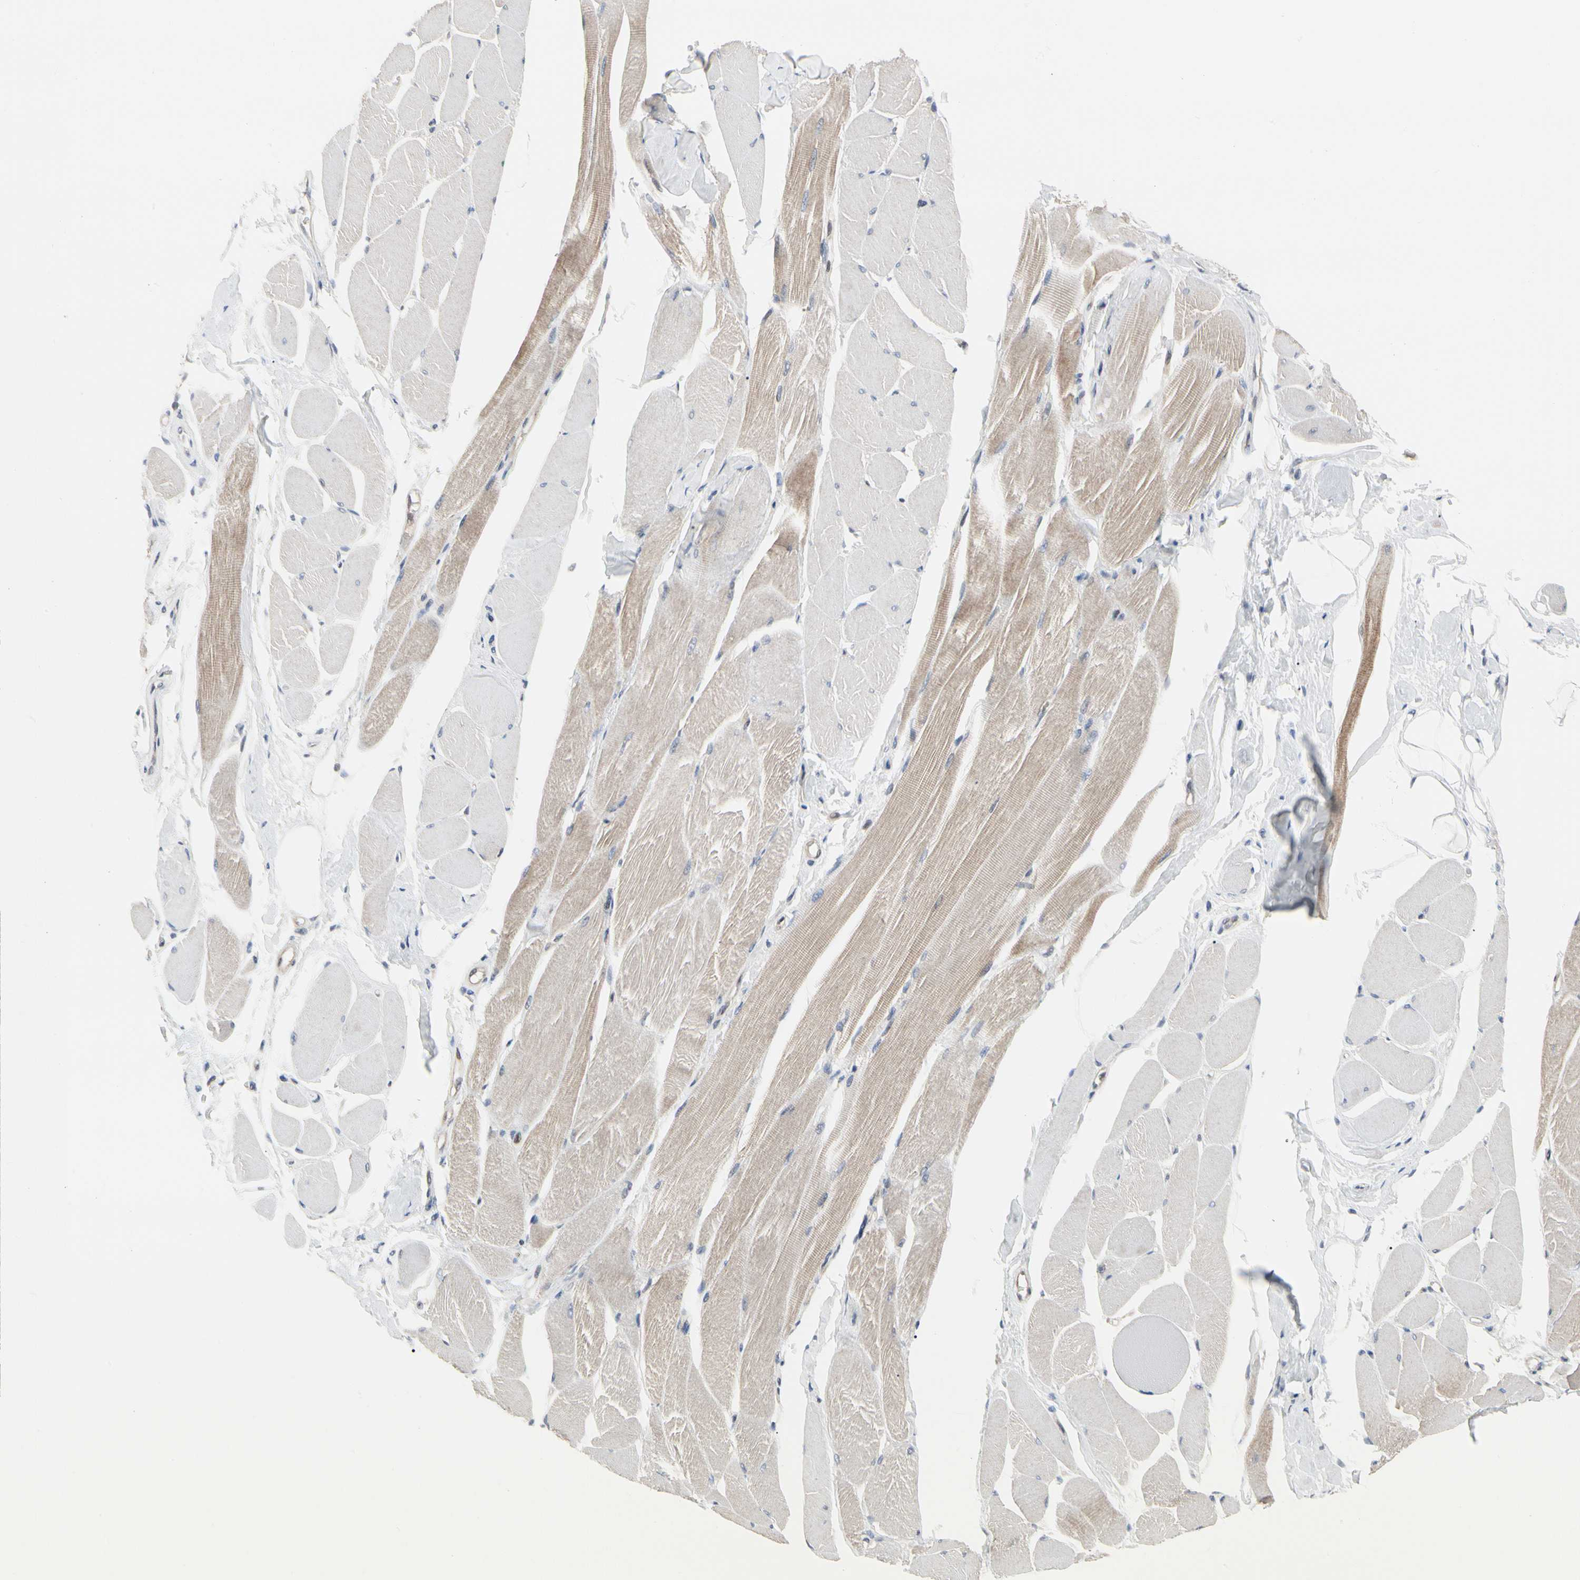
{"staining": {"intensity": "weak", "quantity": "25%-75%", "location": "cytoplasmic/membranous"}, "tissue": "skeletal muscle", "cell_type": "Myocytes", "image_type": "normal", "snomed": [{"axis": "morphology", "description": "Normal tissue, NOS"}, {"axis": "topography", "description": "Skeletal muscle"}, {"axis": "topography", "description": "Peripheral nerve tissue"}], "caption": "Brown immunohistochemical staining in benign human skeletal muscle demonstrates weak cytoplasmic/membranous staining in approximately 25%-75% of myocytes. (brown staining indicates protein expression, while blue staining denotes nuclei).", "gene": "CDK5", "patient": {"sex": "female", "age": 84}}